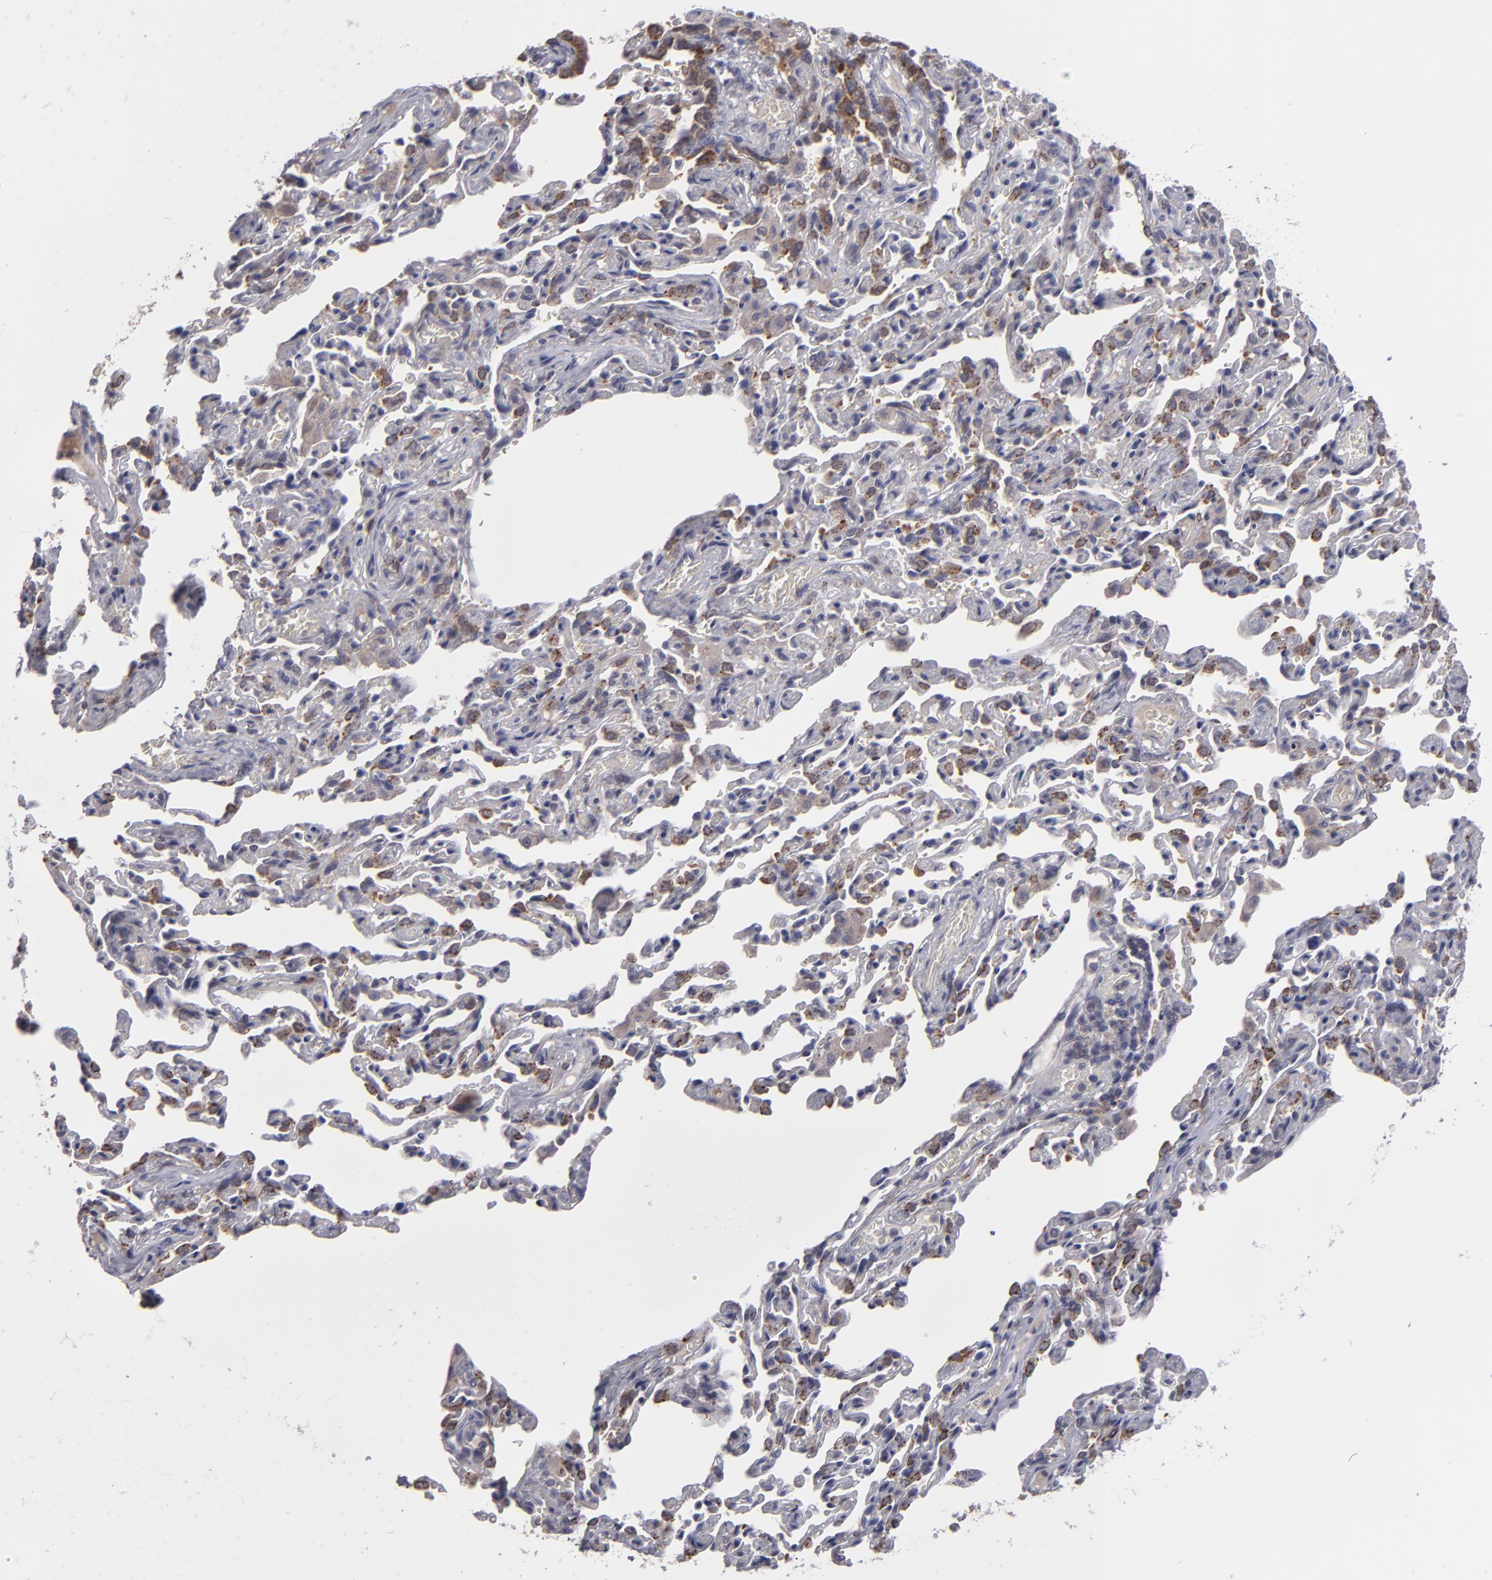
{"staining": {"intensity": "moderate", "quantity": "25%-75%", "location": "cytoplasmic/membranous"}, "tissue": "bronchus", "cell_type": "Respiratory epithelial cells", "image_type": "normal", "snomed": [{"axis": "morphology", "description": "Normal tissue, NOS"}, {"axis": "topography", "description": "Lung"}], "caption": "High-magnification brightfield microscopy of normal bronchus stained with DAB (3,3'-diaminobenzidine) (brown) and counterstained with hematoxylin (blue). respiratory epithelial cells exhibit moderate cytoplasmic/membranous expression is appreciated in about25%-75% of cells.", "gene": "IL12A", "patient": {"sex": "male", "age": 64}}